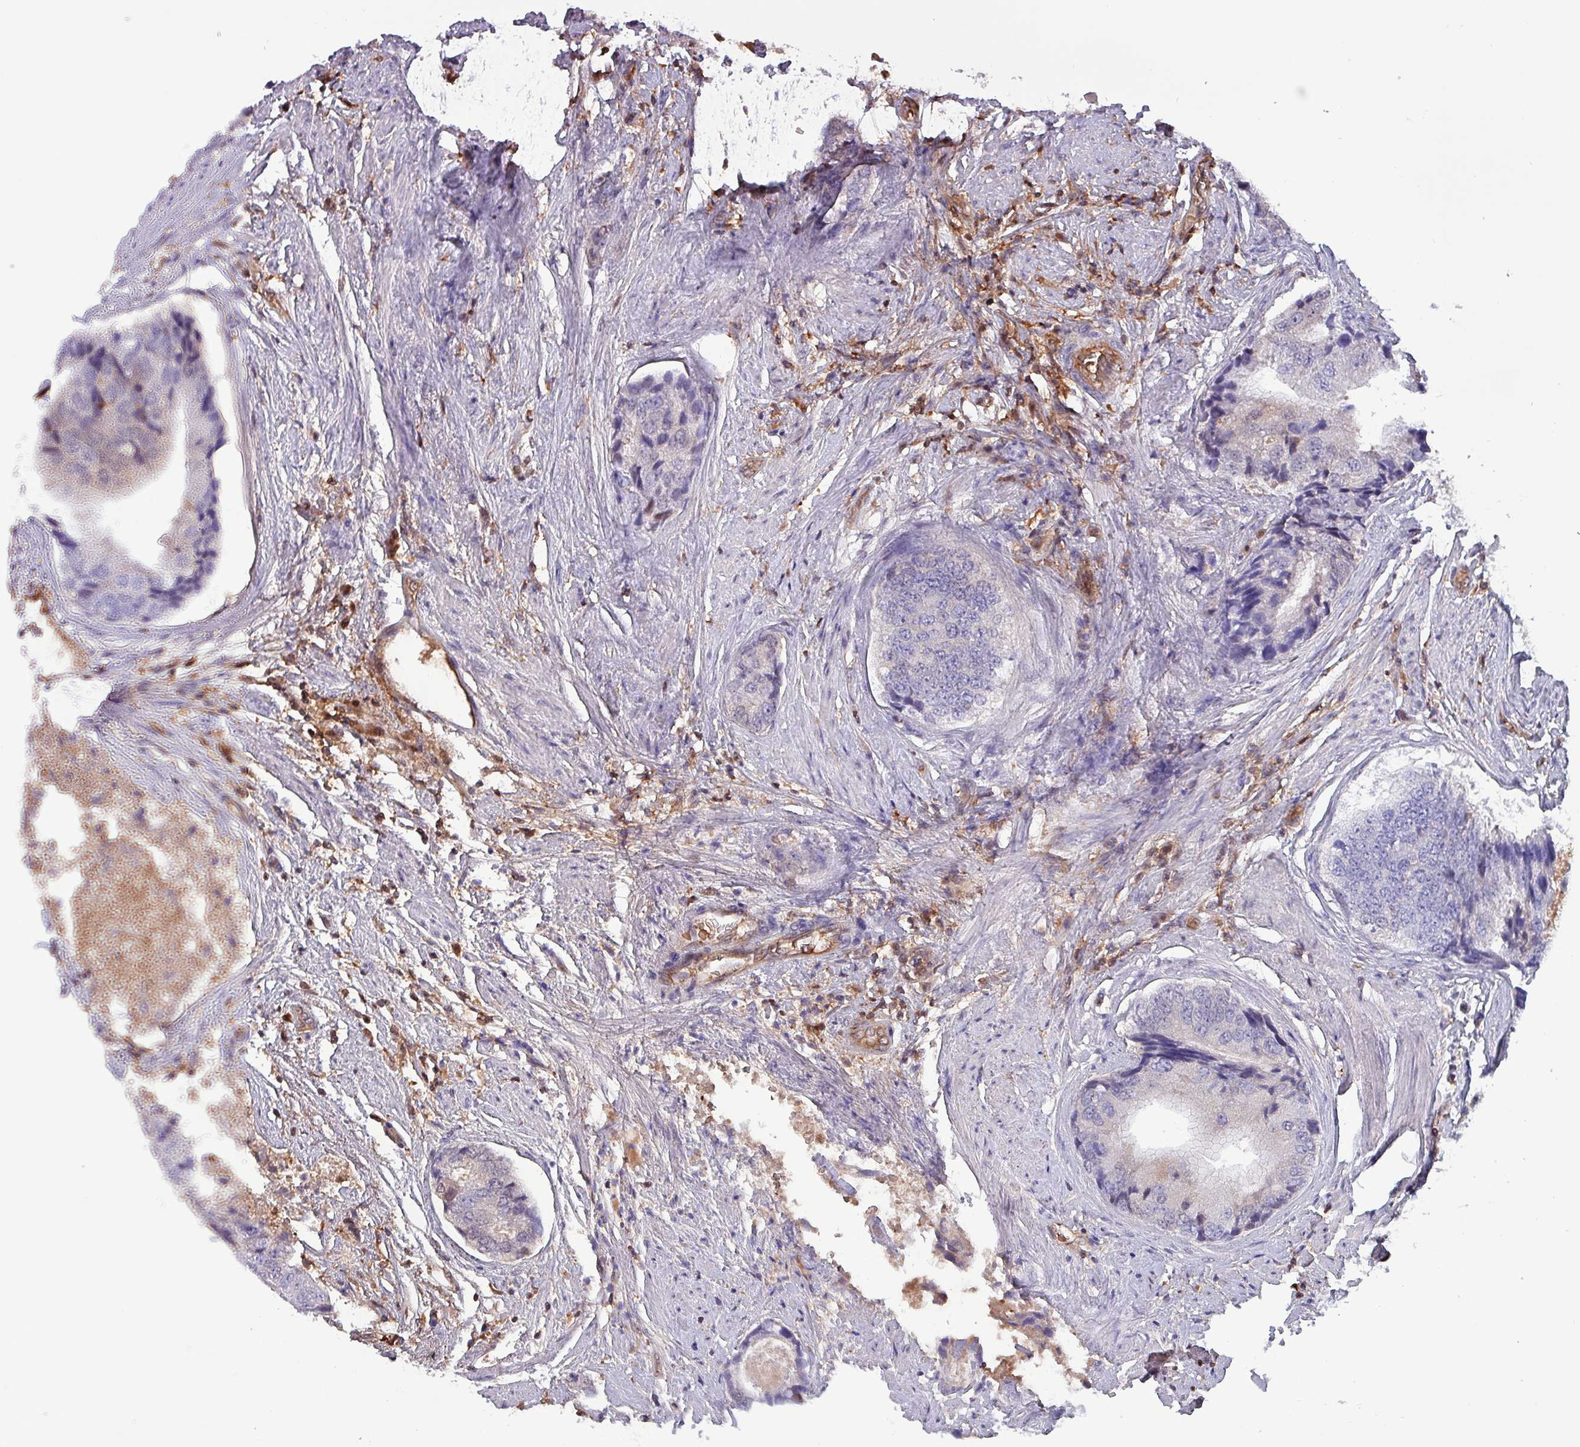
{"staining": {"intensity": "negative", "quantity": "none", "location": "none"}, "tissue": "prostate cancer", "cell_type": "Tumor cells", "image_type": "cancer", "snomed": [{"axis": "morphology", "description": "Adenocarcinoma, High grade"}, {"axis": "topography", "description": "Prostate"}], "caption": "Histopathology image shows no protein staining in tumor cells of high-grade adenocarcinoma (prostate) tissue. The staining is performed using DAB brown chromogen with nuclei counter-stained in using hematoxylin.", "gene": "PSMB8", "patient": {"sex": "male", "age": 70}}